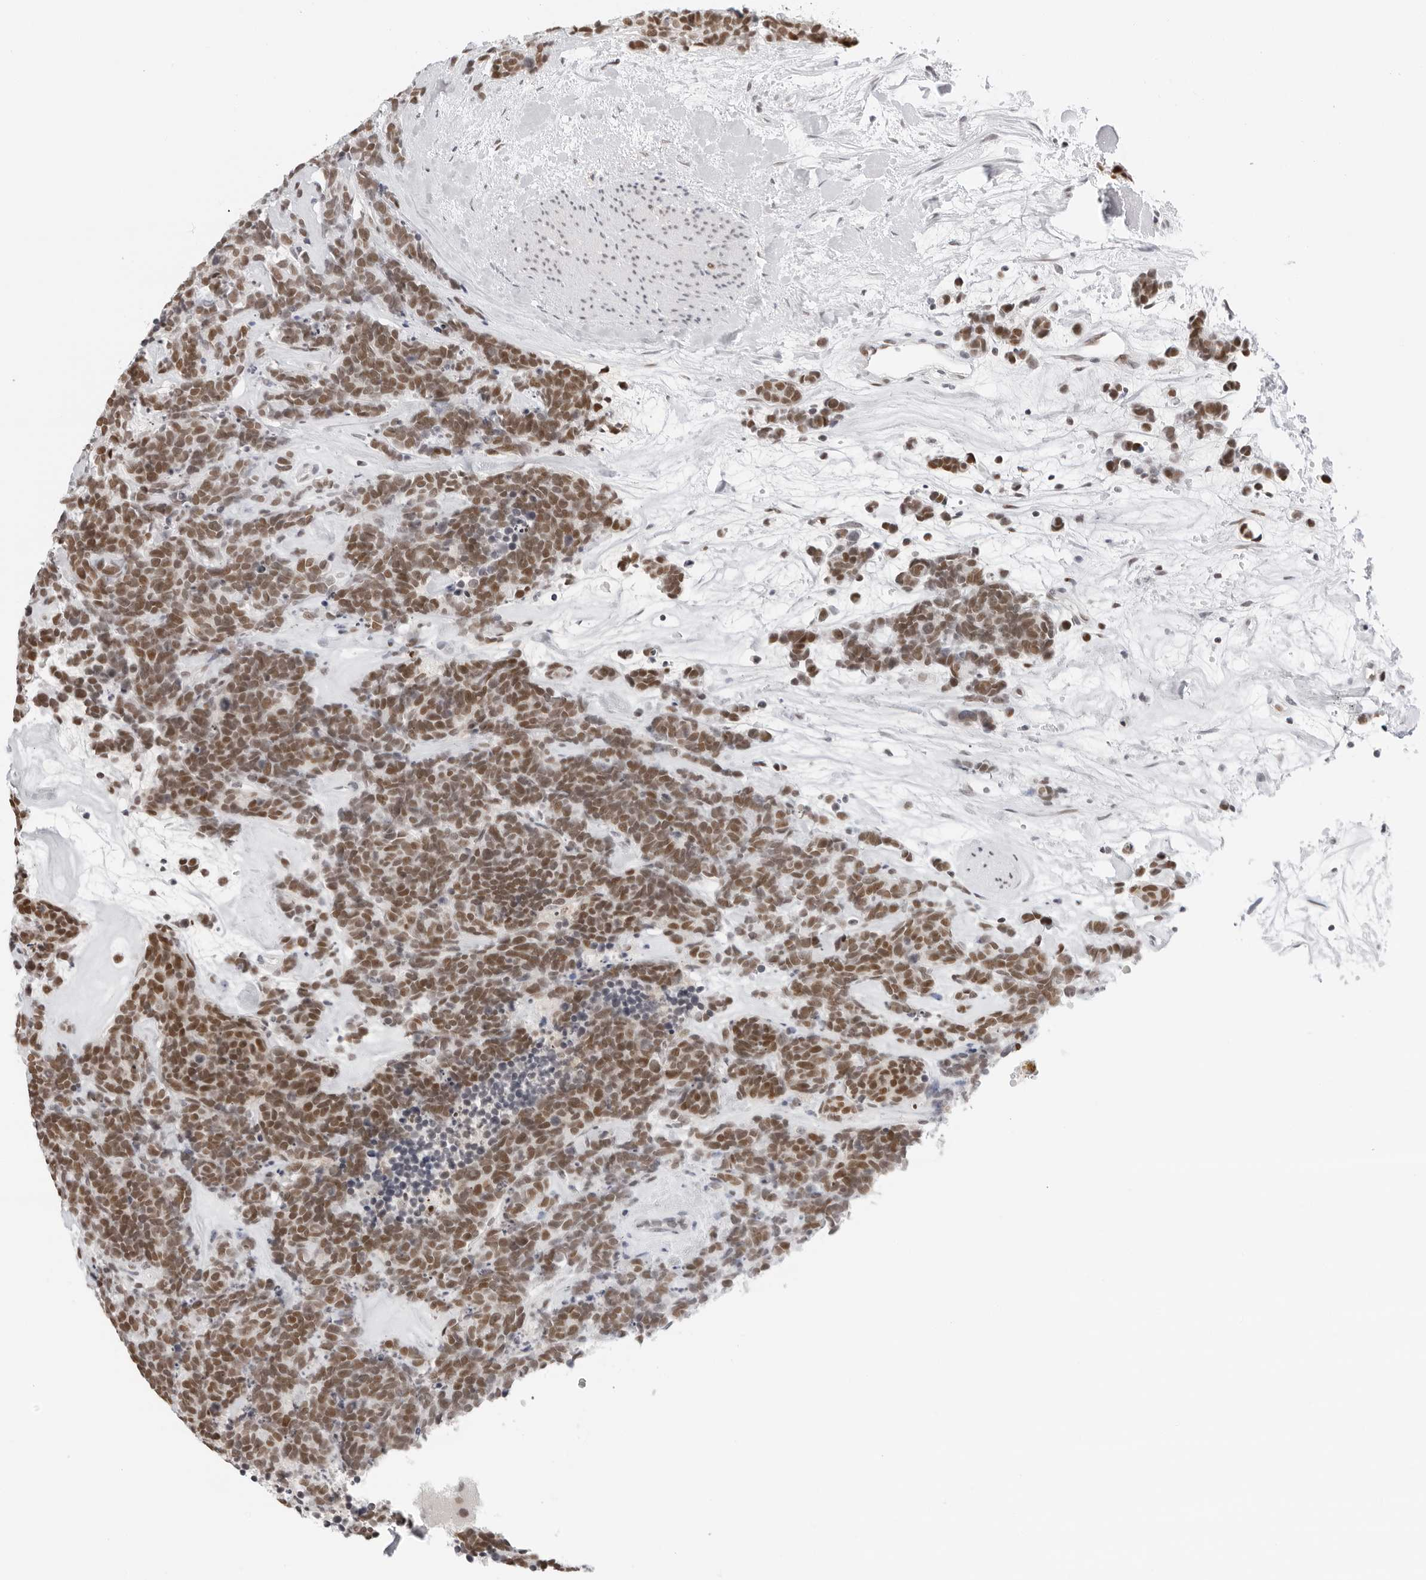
{"staining": {"intensity": "moderate", "quantity": ">75%", "location": "nuclear"}, "tissue": "carcinoid", "cell_type": "Tumor cells", "image_type": "cancer", "snomed": [{"axis": "morphology", "description": "Carcinoma, NOS"}, {"axis": "morphology", "description": "Carcinoid, malignant, NOS"}, {"axis": "topography", "description": "Urinary bladder"}], "caption": "Immunohistochemistry of human carcinoid displays medium levels of moderate nuclear expression in about >75% of tumor cells.", "gene": "MSH6", "patient": {"sex": "male", "age": 57}}